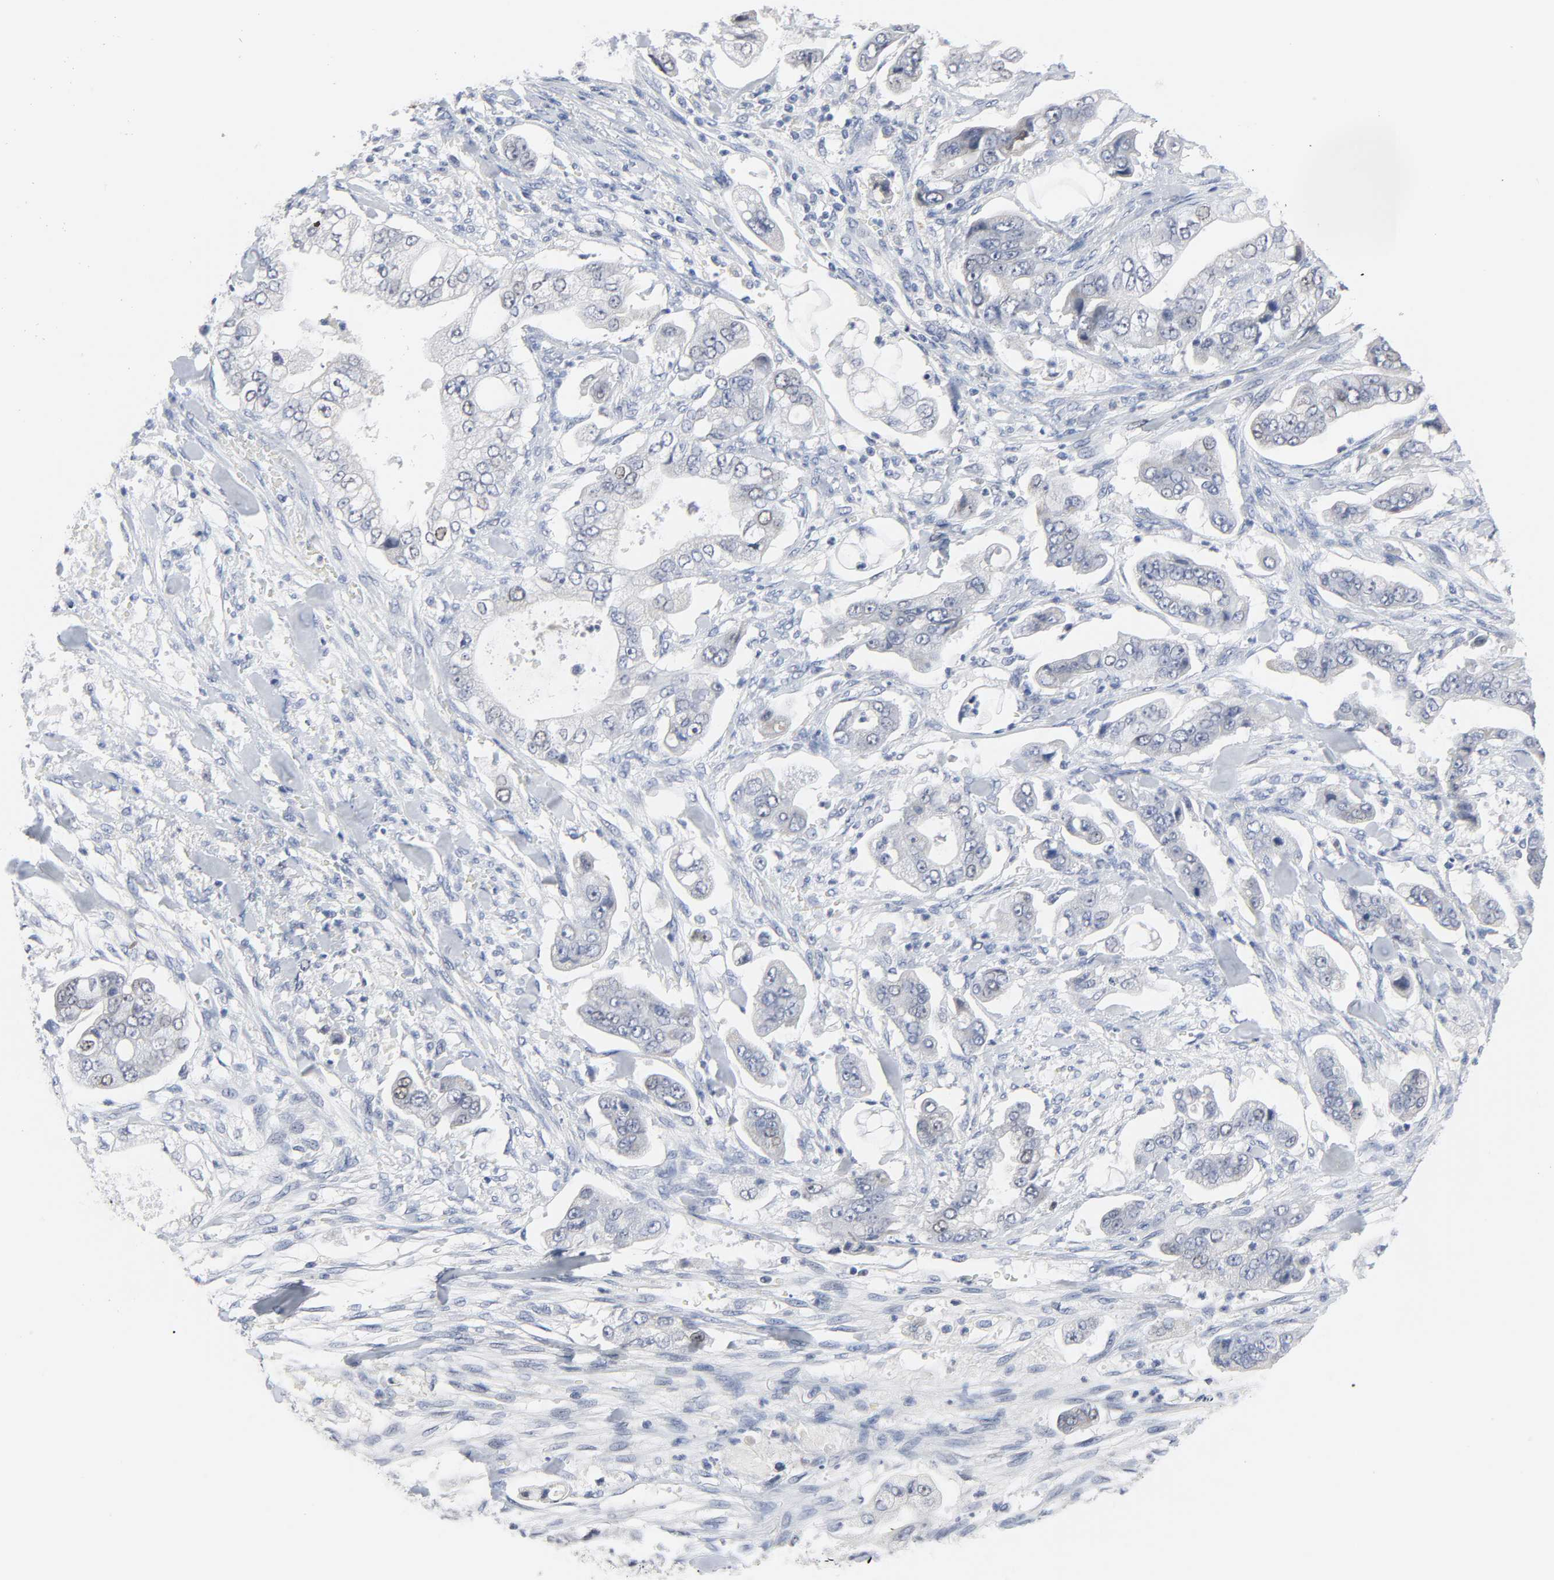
{"staining": {"intensity": "negative", "quantity": "none", "location": "none"}, "tissue": "stomach cancer", "cell_type": "Tumor cells", "image_type": "cancer", "snomed": [{"axis": "morphology", "description": "Adenocarcinoma, NOS"}, {"axis": "topography", "description": "Stomach"}], "caption": "A histopathology image of stomach adenocarcinoma stained for a protein displays no brown staining in tumor cells. Nuclei are stained in blue.", "gene": "WEE1", "patient": {"sex": "male", "age": 62}}